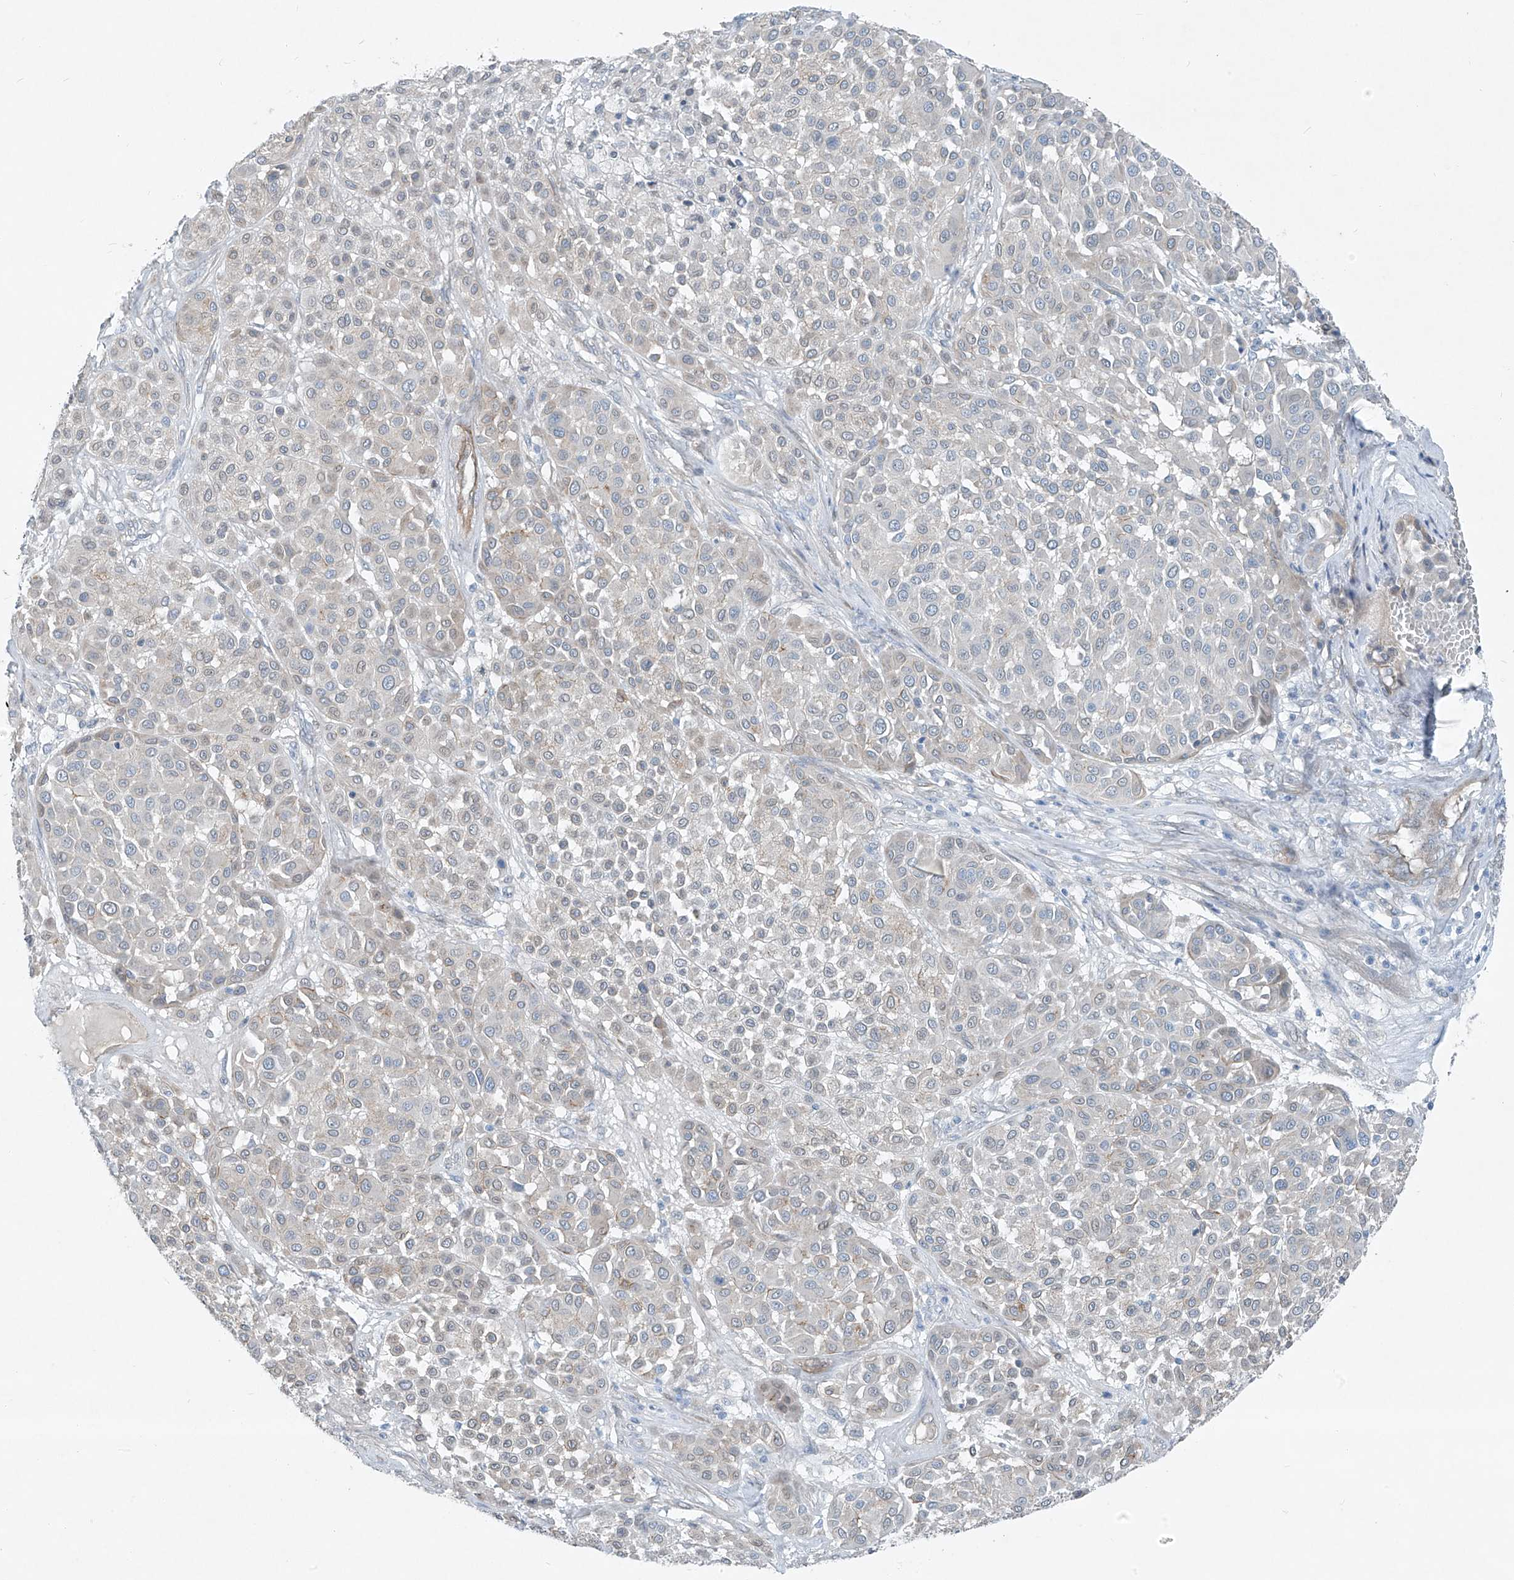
{"staining": {"intensity": "negative", "quantity": "none", "location": "none"}, "tissue": "melanoma", "cell_type": "Tumor cells", "image_type": "cancer", "snomed": [{"axis": "morphology", "description": "Malignant melanoma, Metastatic site"}, {"axis": "topography", "description": "Soft tissue"}], "caption": "This histopathology image is of melanoma stained with IHC to label a protein in brown with the nuclei are counter-stained blue. There is no staining in tumor cells.", "gene": "TNS2", "patient": {"sex": "male", "age": 41}}